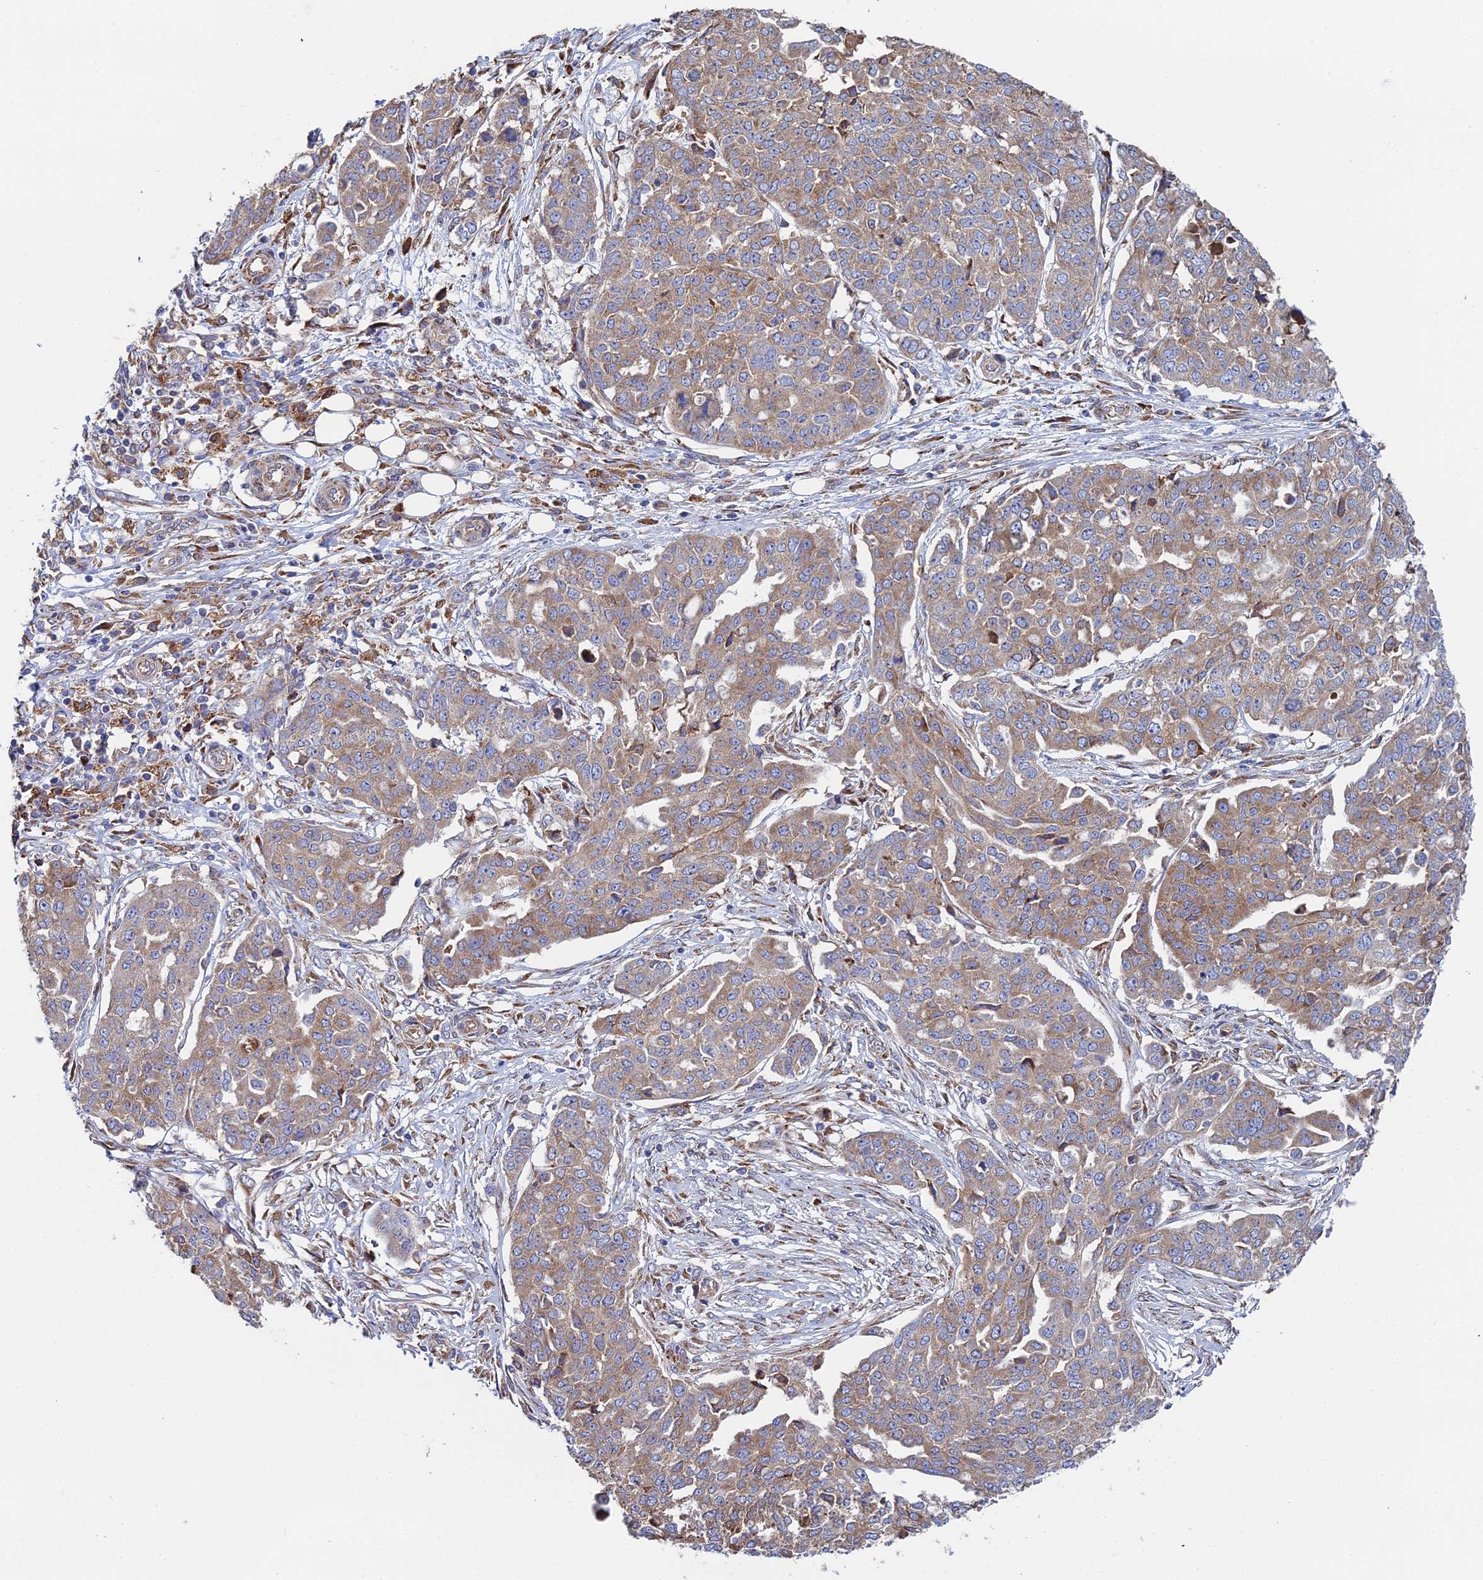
{"staining": {"intensity": "moderate", "quantity": "25%-75%", "location": "cytoplasmic/membranous"}, "tissue": "ovarian cancer", "cell_type": "Tumor cells", "image_type": "cancer", "snomed": [{"axis": "morphology", "description": "Cystadenocarcinoma, serous, NOS"}, {"axis": "topography", "description": "Soft tissue"}, {"axis": "topography", "description": "Ovary"}], "caption": "Human ovarian cancer stained for a protein (brown) displays moderate cytoplasmic/membranous positive staining in approximately 25%-75% of tumor cells.", "gene": "CLCN3", "patient": {"sex": "female", "age": 57}}